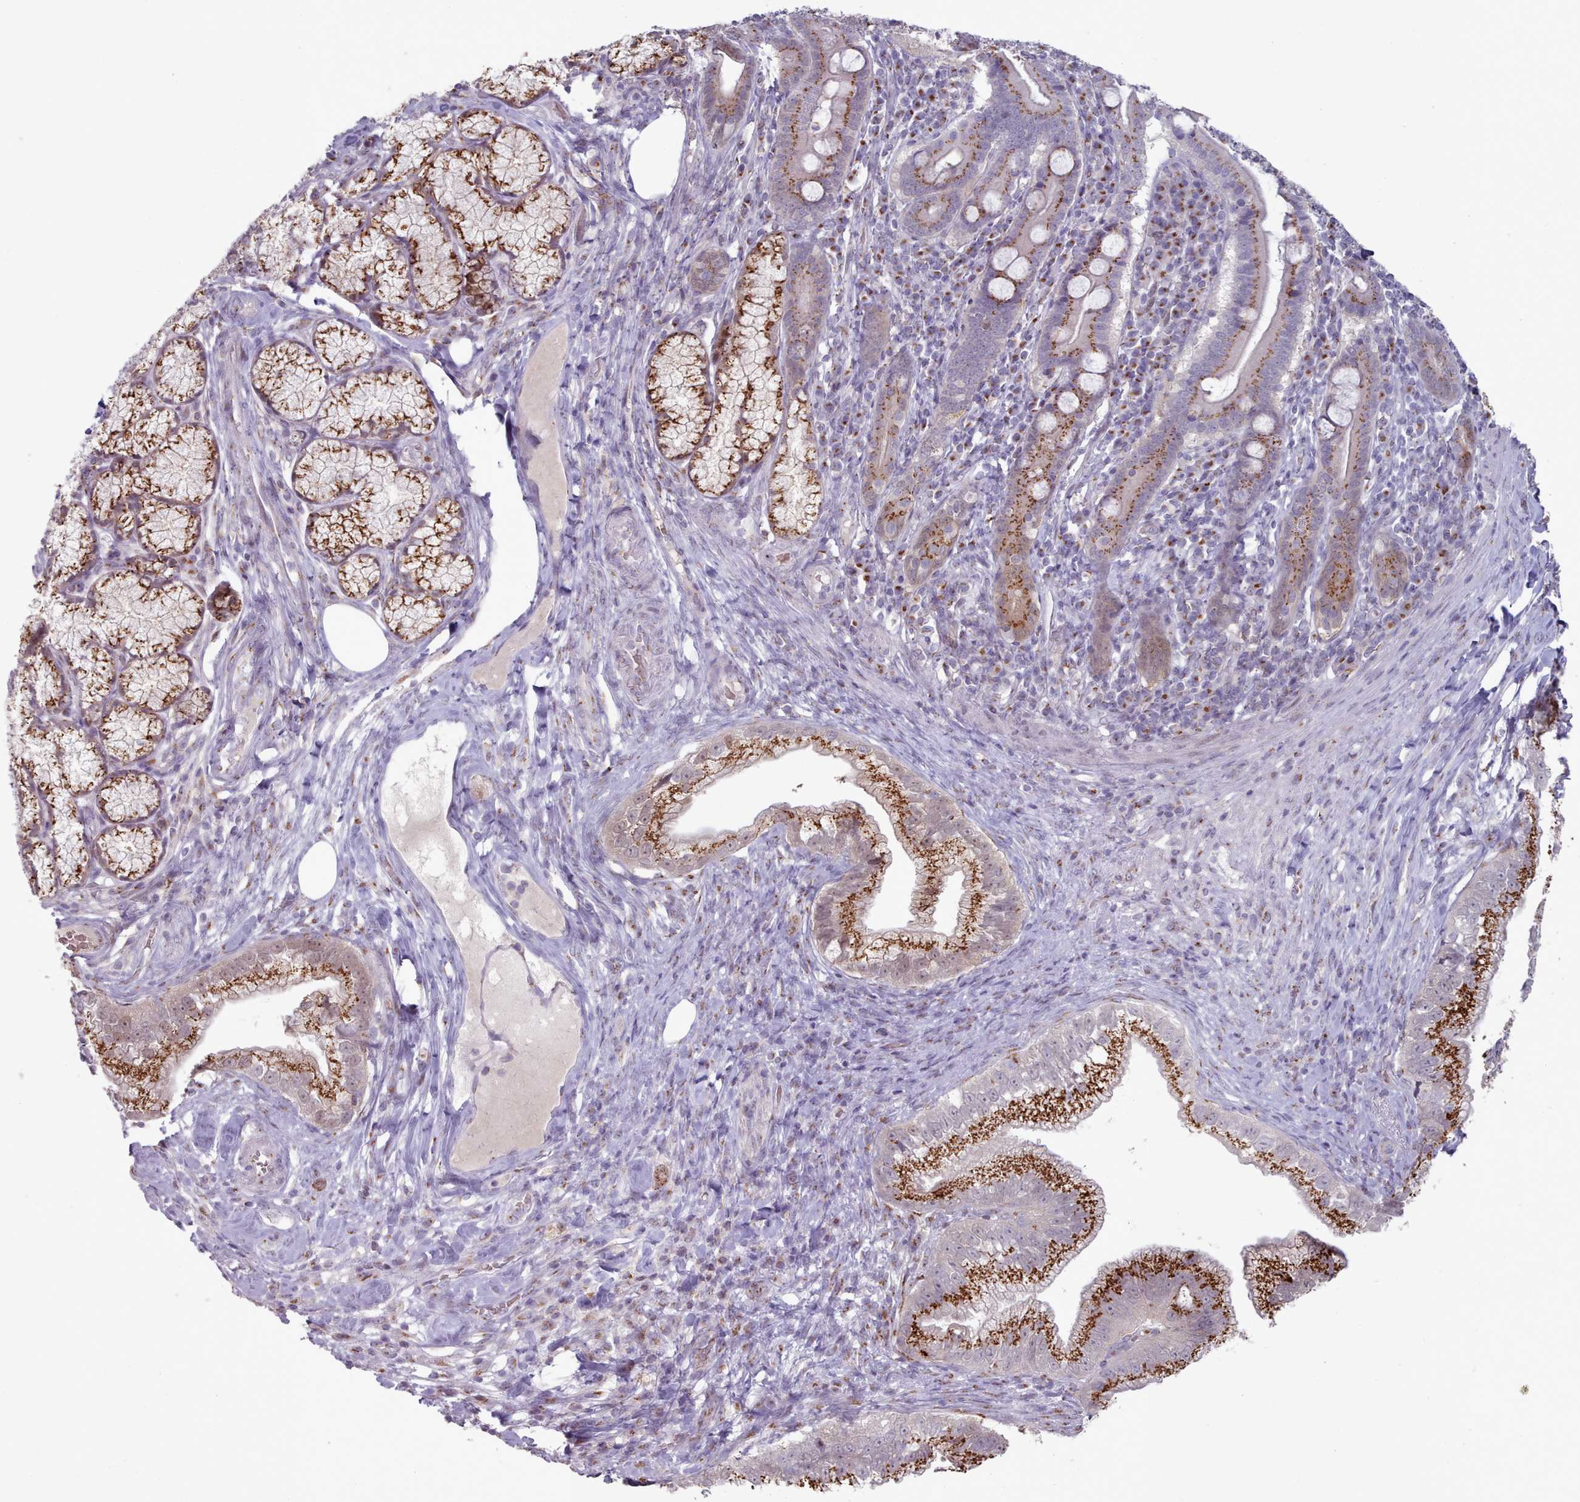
{"staining": {"intensity": "strong", "quantity": ">75%", "location": "cytoplasmic/membranous"}, "tissue": "pancreatic cancer", "cell_type": "Tumor cells", "image_type": "cancer", "snomed": [{"axis": "morphology", "description": "Adenocarcinoma, NOS"}, {"axis": "topography", "description": "Pancreas"}], "caption": "Protein staining reveals strong cytoplasmic/membranous positivity in about >75% of tumor cells in pancreatic adenocarcinoma.", "gene": "MAN1B1", "patient": {"sex": "male", "age": 70}}